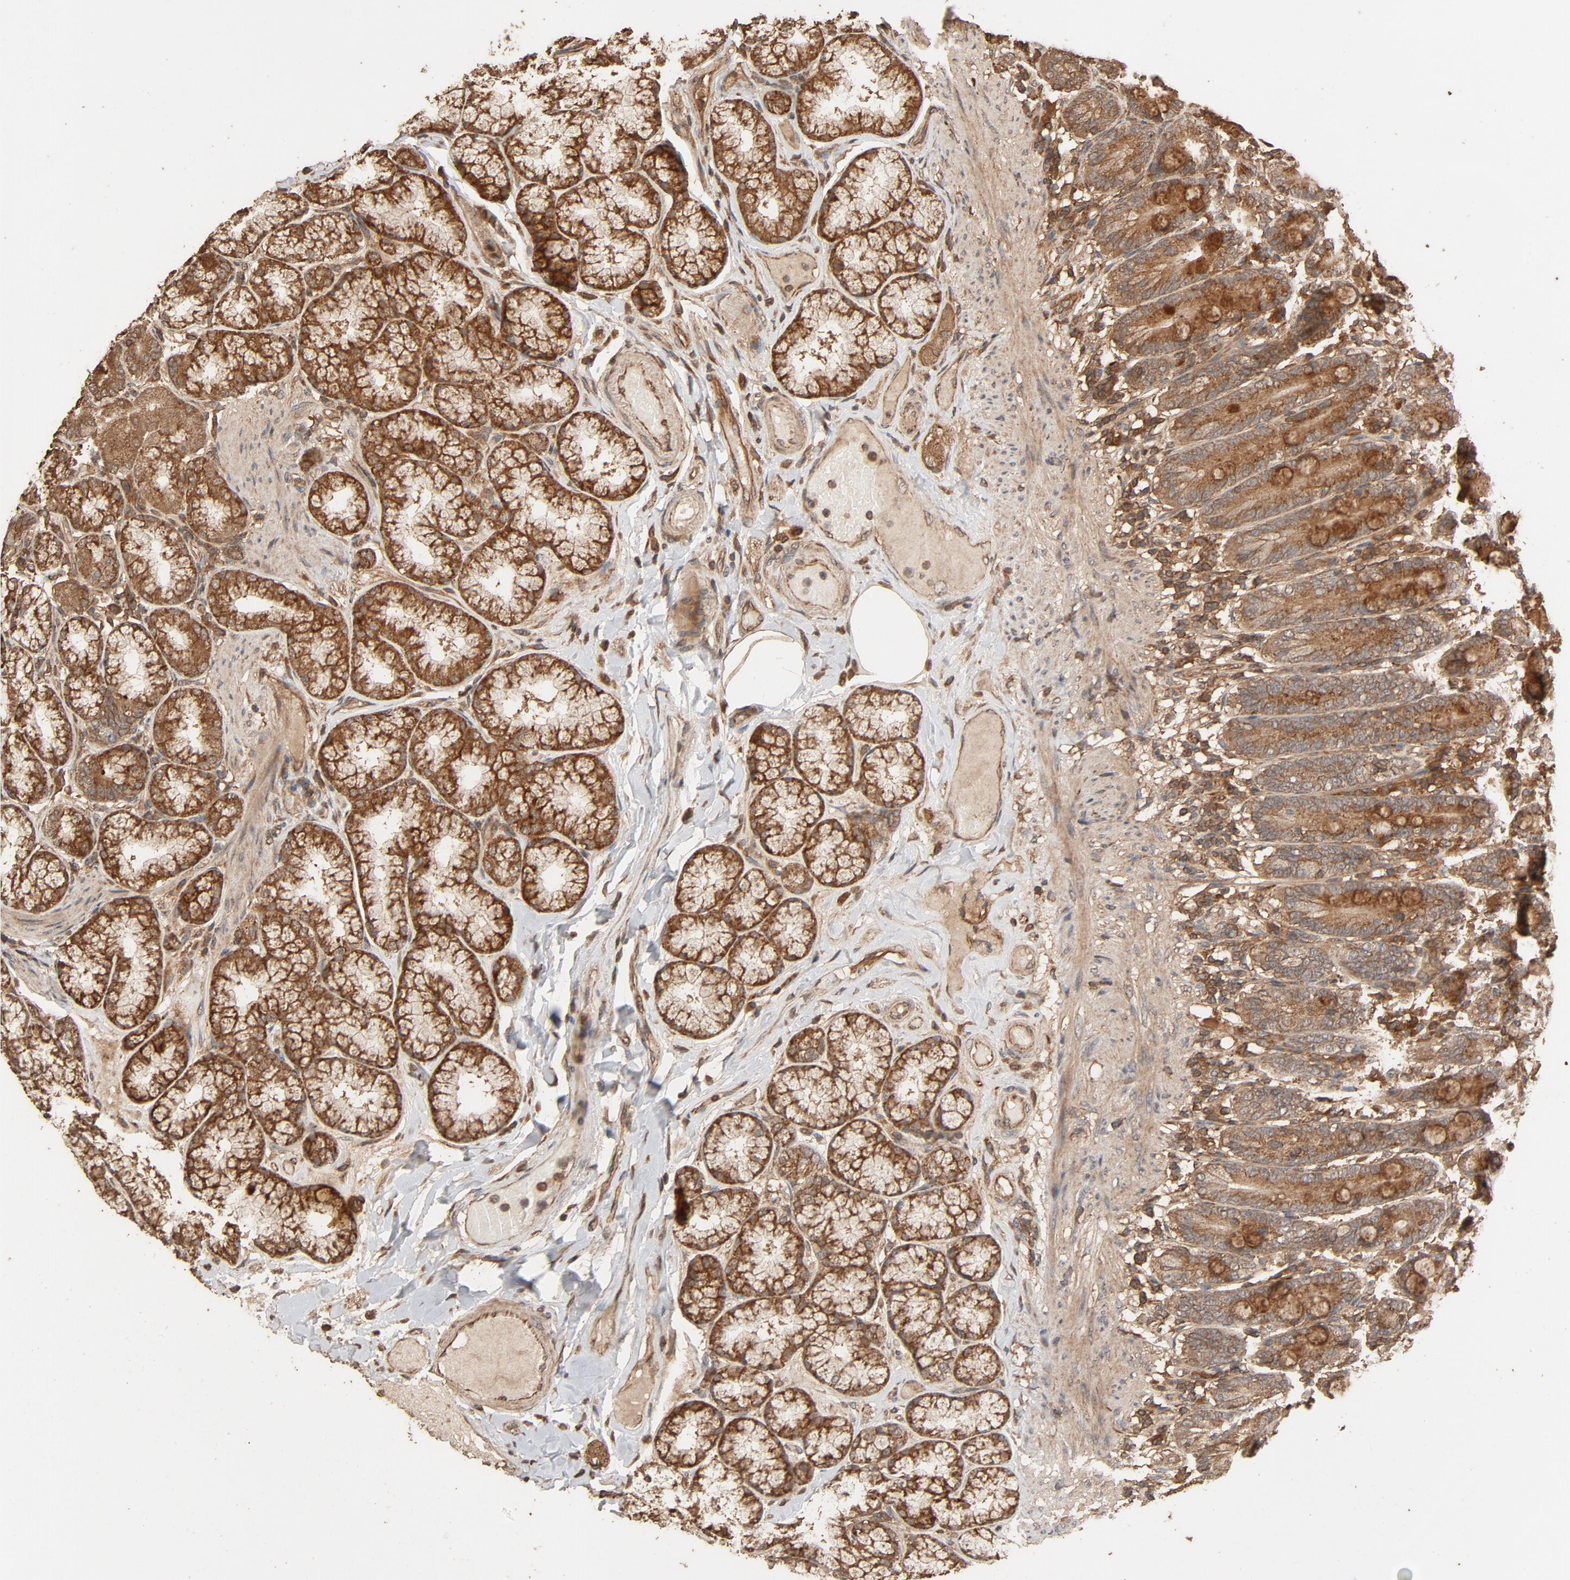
{"staining": {"intensity": "strong", "quantity": "25%-75%", "location": "cytoplasmic/membranous"}, "tissue": "duodenum", "cell_type": "Glandular cells", "image_type": "normal", "snomed": [{"axis": "morphology", "description": "Normal tissue, NOS"}, {"axis": "topography", "description": "Duodenum"}], "caption": "Immunohistochemical staining of unremarkable human duodenum displays 25%-75% levels of strong cytoplasmic/membranous protein expression in approximately 25%-75% of glandular cells.", "gene": "RPS6KA6", "patient": {"sex": "female", "age": 64}}